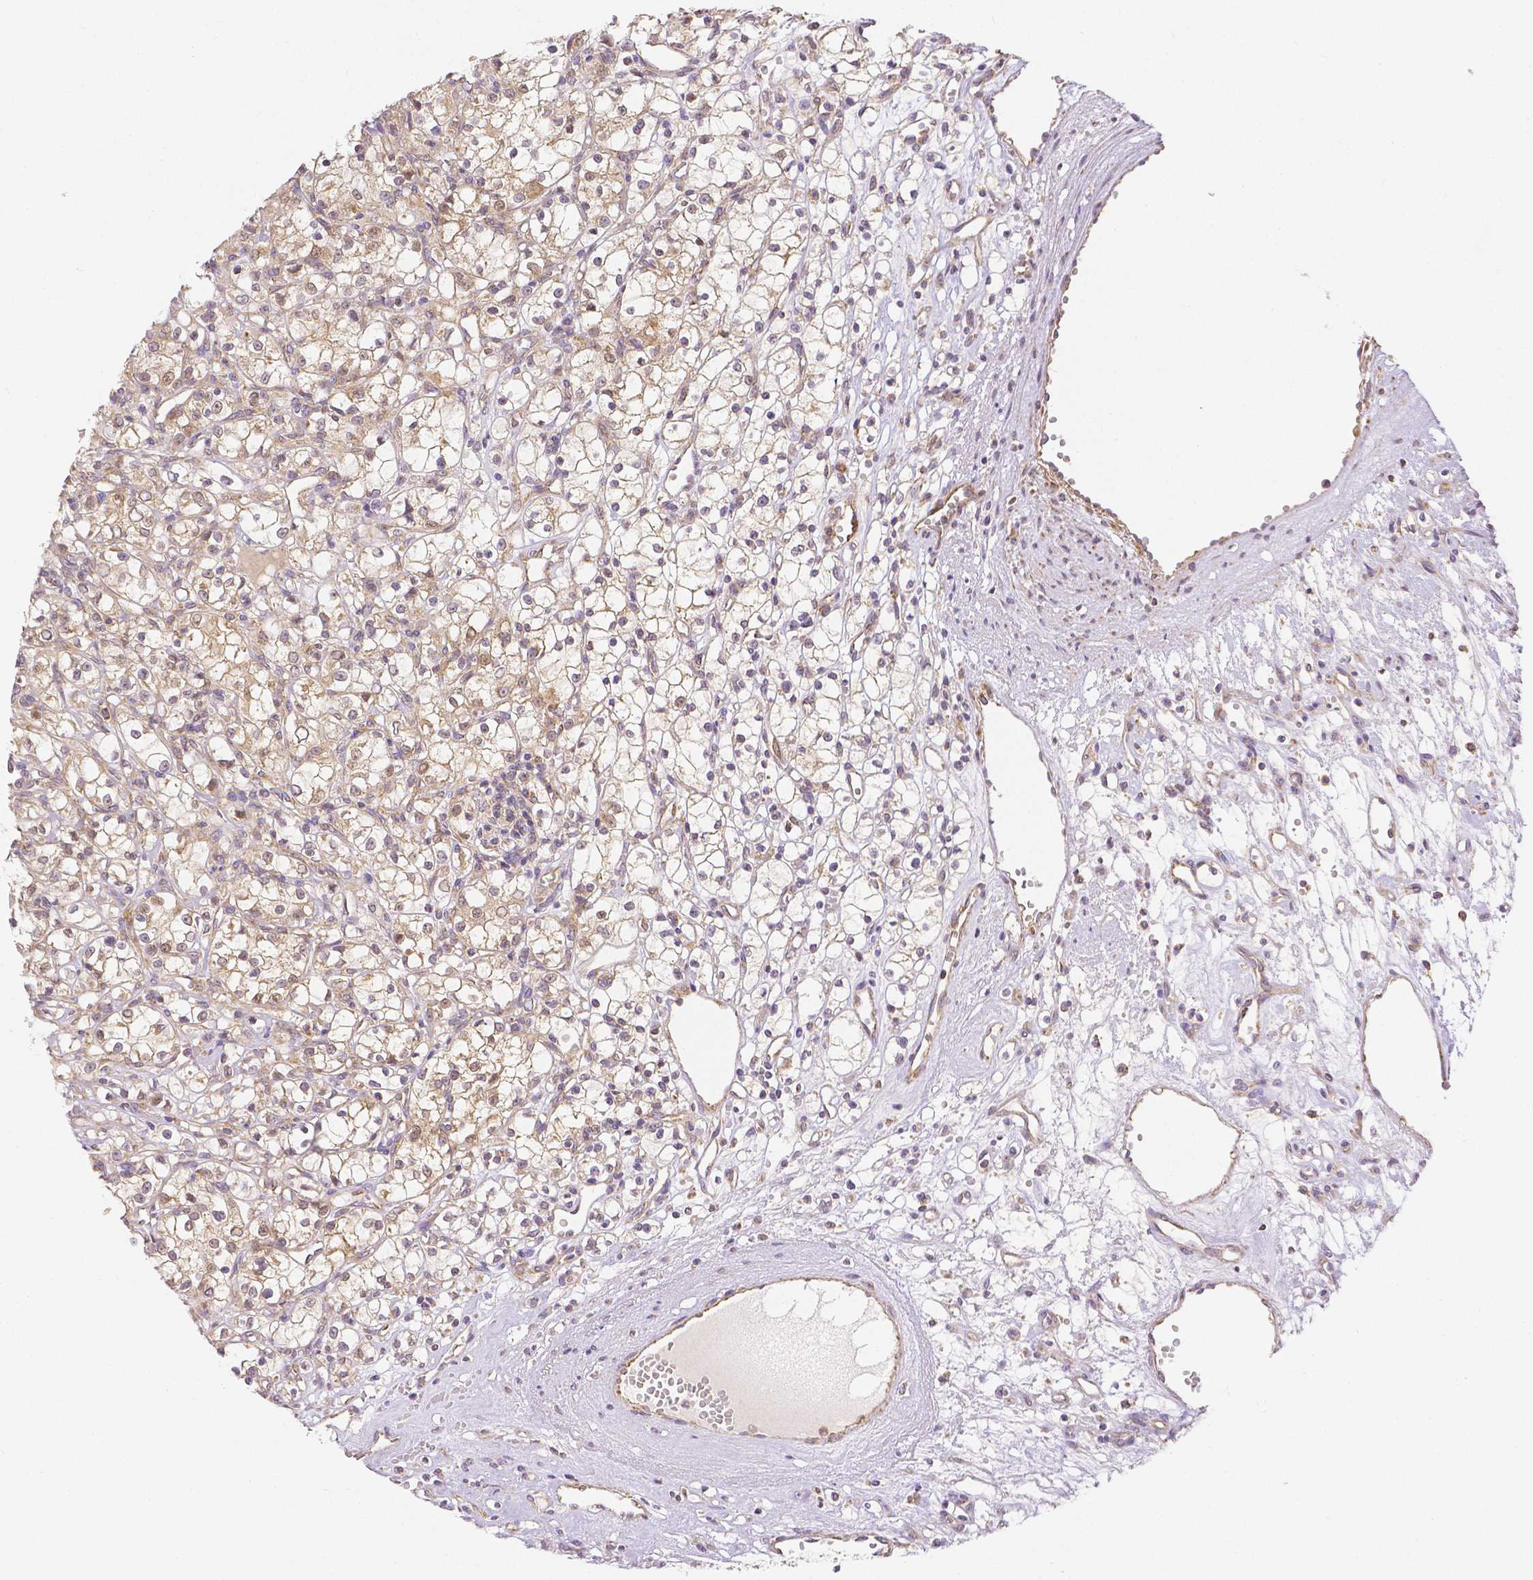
{"staining": {"intensity": "weak", "quantity": ">75%", "location": "cytoplasmic/membranous"}, "tissue": "renal cancer", "cell_type": "Tumor cells", "image_type": "cancer", "snomed": [{"axis": "morphology", "description": "Adenocarcinoma, NOS"}, {"axis": "topography", "description": "Kidney"}], "caption": "Immunohistochemical staining of renal cancer (adenocarcinoma) shows low levels of weak cytoplasmic/membranous positivity in approximately >75% of tumor cells.", "gene": "RHOT1", "patient": {"sex": "female", "age": 59}}